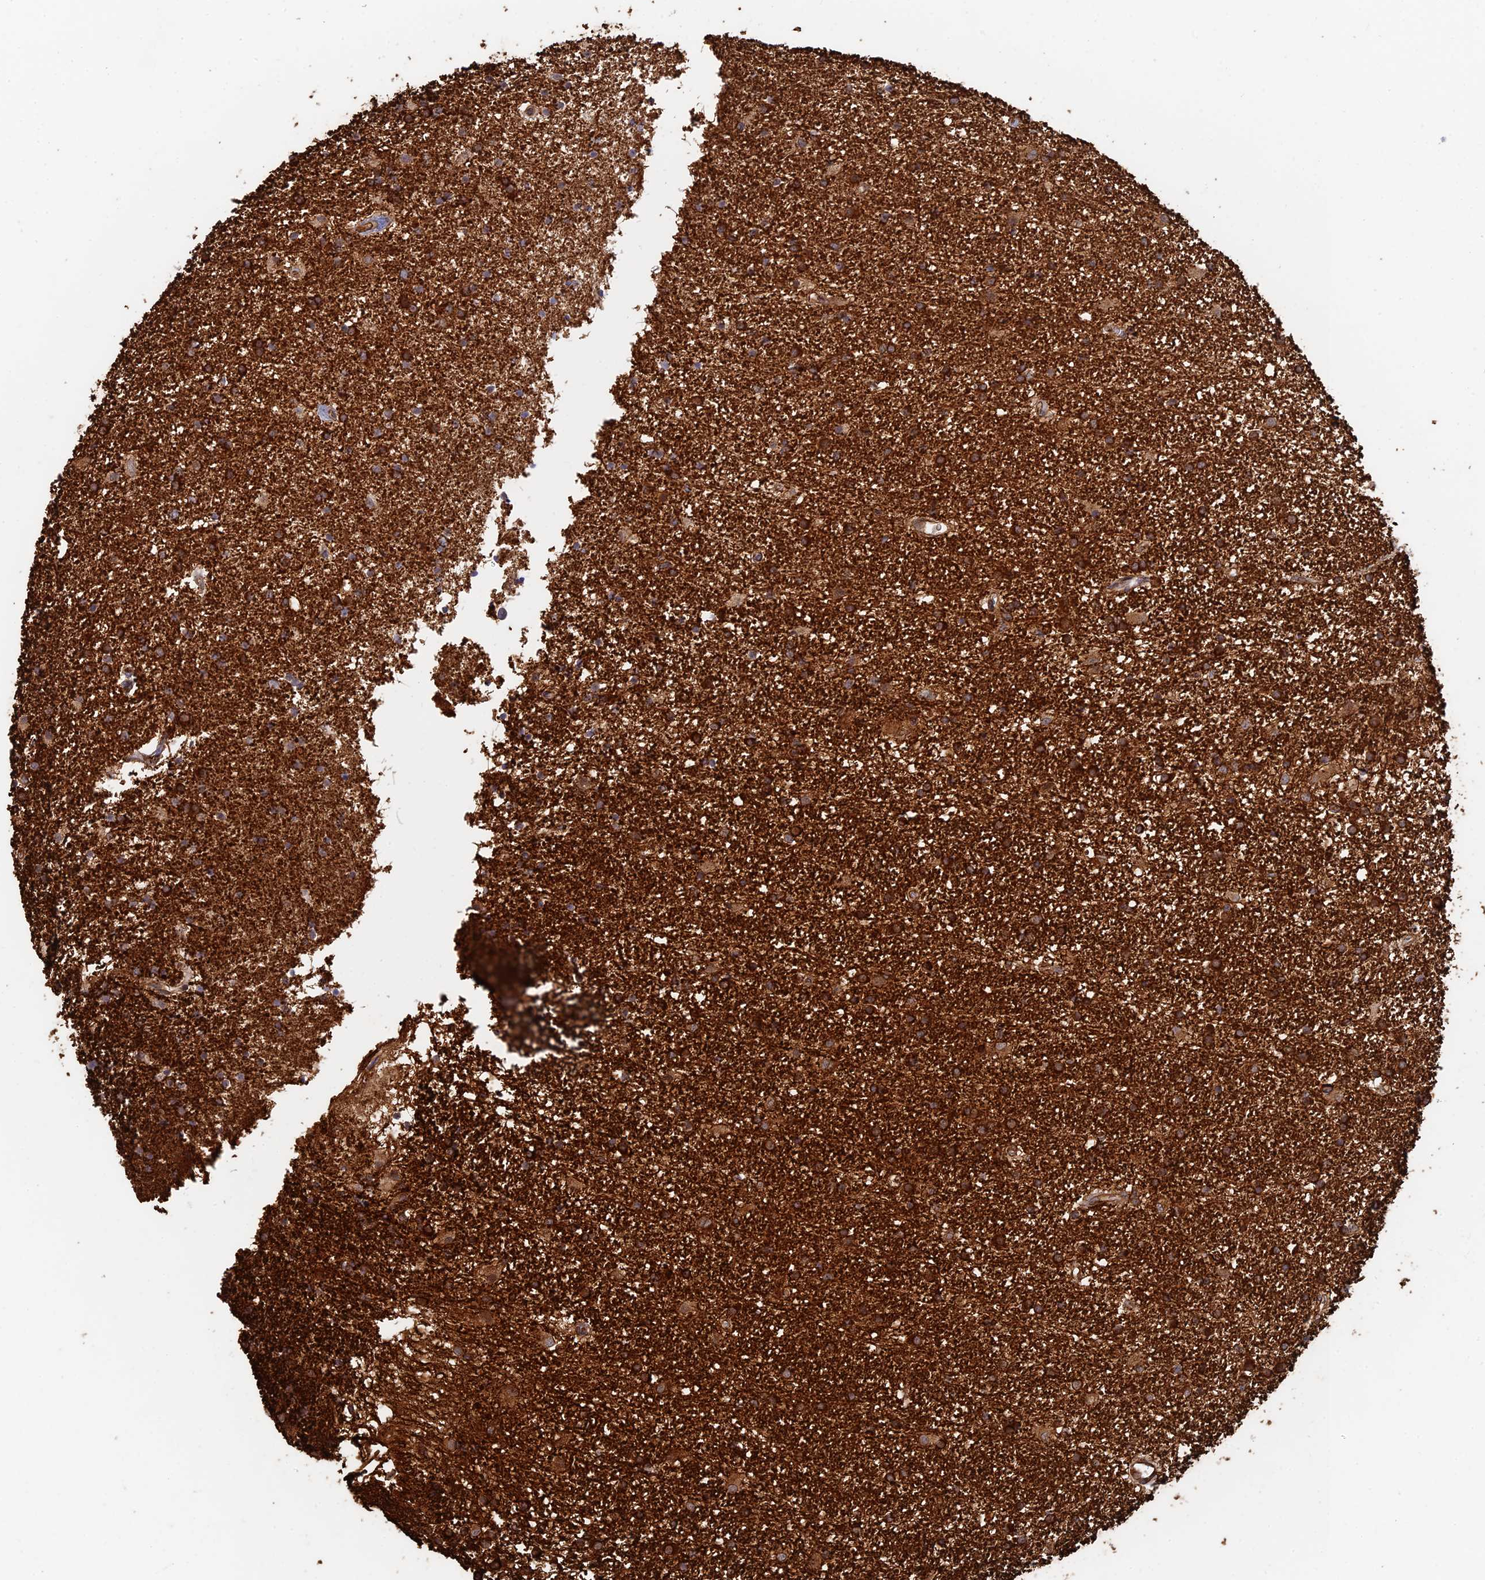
{"staining": {"intensity": "strong", "quantity": ">75%", "location": "cytoplasmic/membranous"}, "tissue": "glioma", "cell_type": "Tumor cells", "image_type": "cancer", "snomed": [{"axis": "morphology", "description": "Glioma, malignant, High grade"}, {"axis": "topography", "description": "Brain"}], "caption": "A micrograph of human malignant glioma (high-grade) stained for a protein exhibits strong cytoplasmic/membranous brown staining in tumor cells.", "gene": "WBP11", "patient": {"sex": "male", "age": 77}}